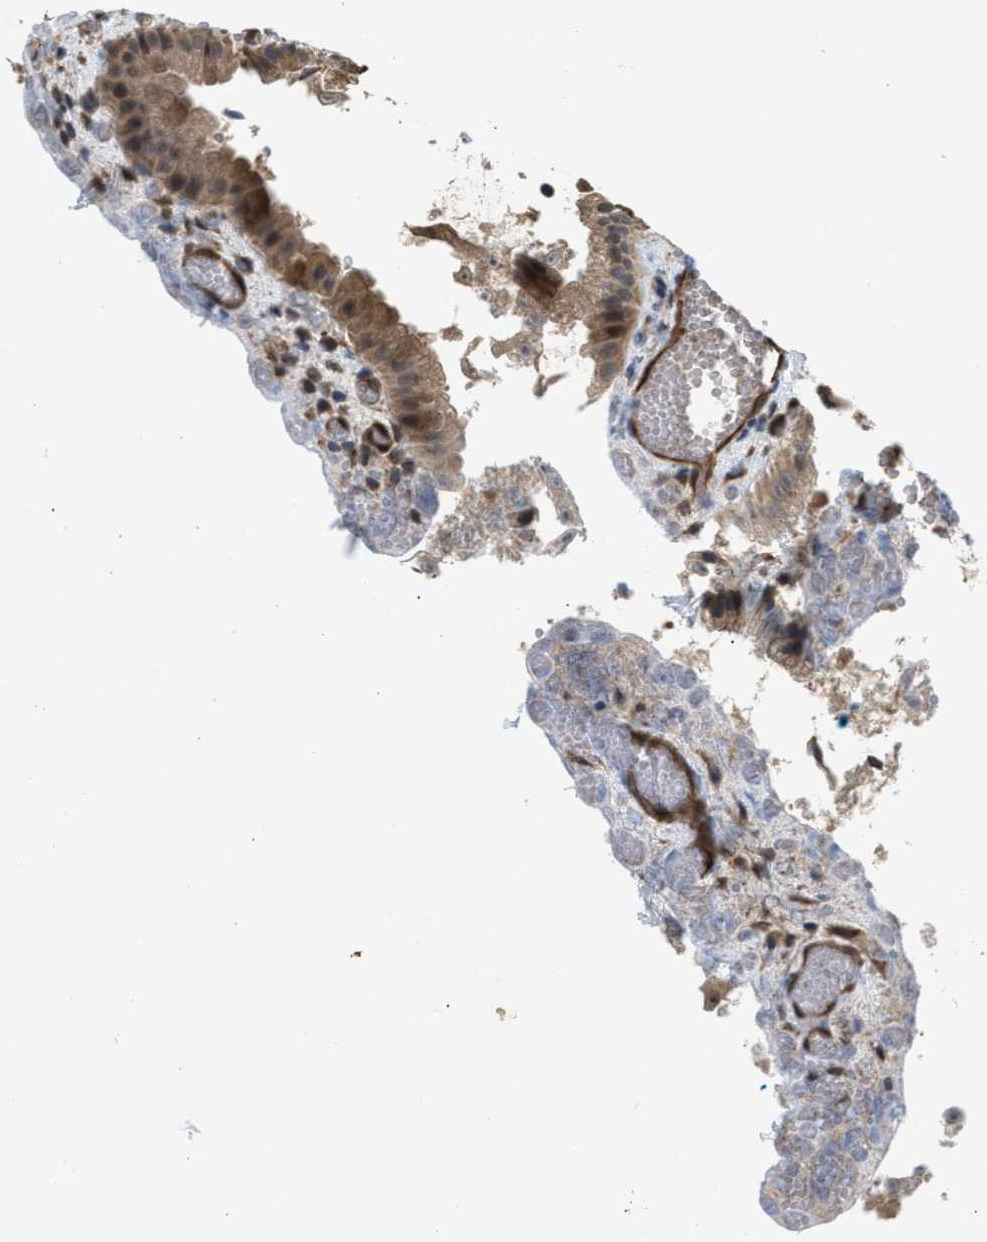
{"staining": {"intensity": "moderate", "quantity": ">75%", "location": "cytoplasmic/membranous"}, "tissue": "gallbladder", "cell_type": "Glandular cells", "image_type": "normal", "snomed": [{"axis": "morphology", "description": "Normal tissue, NOS"}, {"axis": "topography", "description": "Gallbladder"}], "caption": "Benign gallbladder demonstrates moderate cytoplasmic/membranous staining in approximately >75% of glandular cells, visualized by immunohistochemistry.", "gene": "BAG3", "patient": {"sex": "male", "age": 49}}